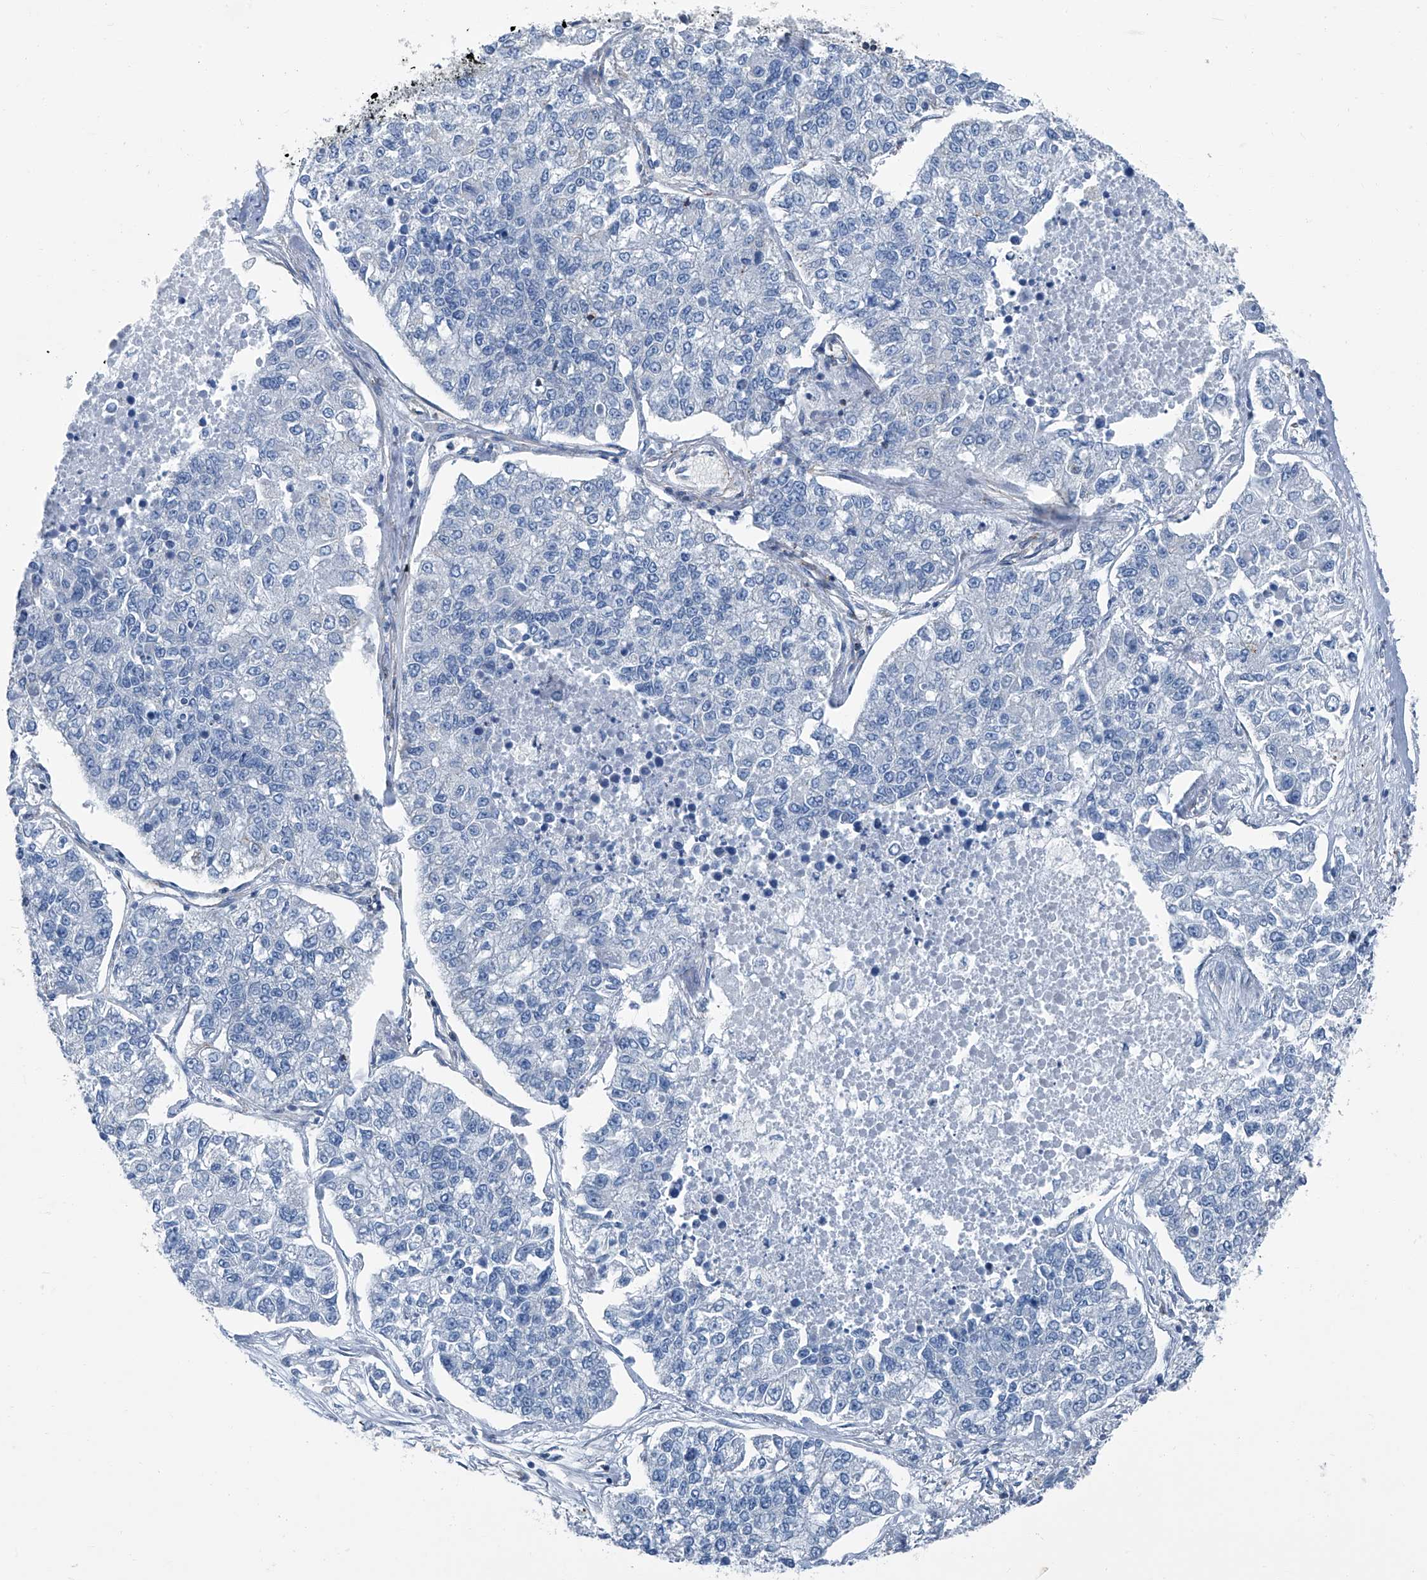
{"staining": {"intensity": "negative", "quantity": "none", "location": "none"}, "tissue": "lung cancer", "cell_type": "Tumor cells", "image_type": "cancer", "snomed": [{"axis": "morphology", "description": "Adenocarcinoma, NOS"}, {"axis": "topography", "description": "Lung"}], "caption": "Adenocarcinoma (lung) was stained to show a protein in brown. There is no significant expression in tumor cells. The staining was performed using DAB (3,3'-diaminobenzidine) to visualize the protein expression in brown, while the nuclei were stained in blue with hematoxylin (Magnification: 20x).", "gene": "SEPTIN7", "patient": {"sex": "male", "age": 49}}